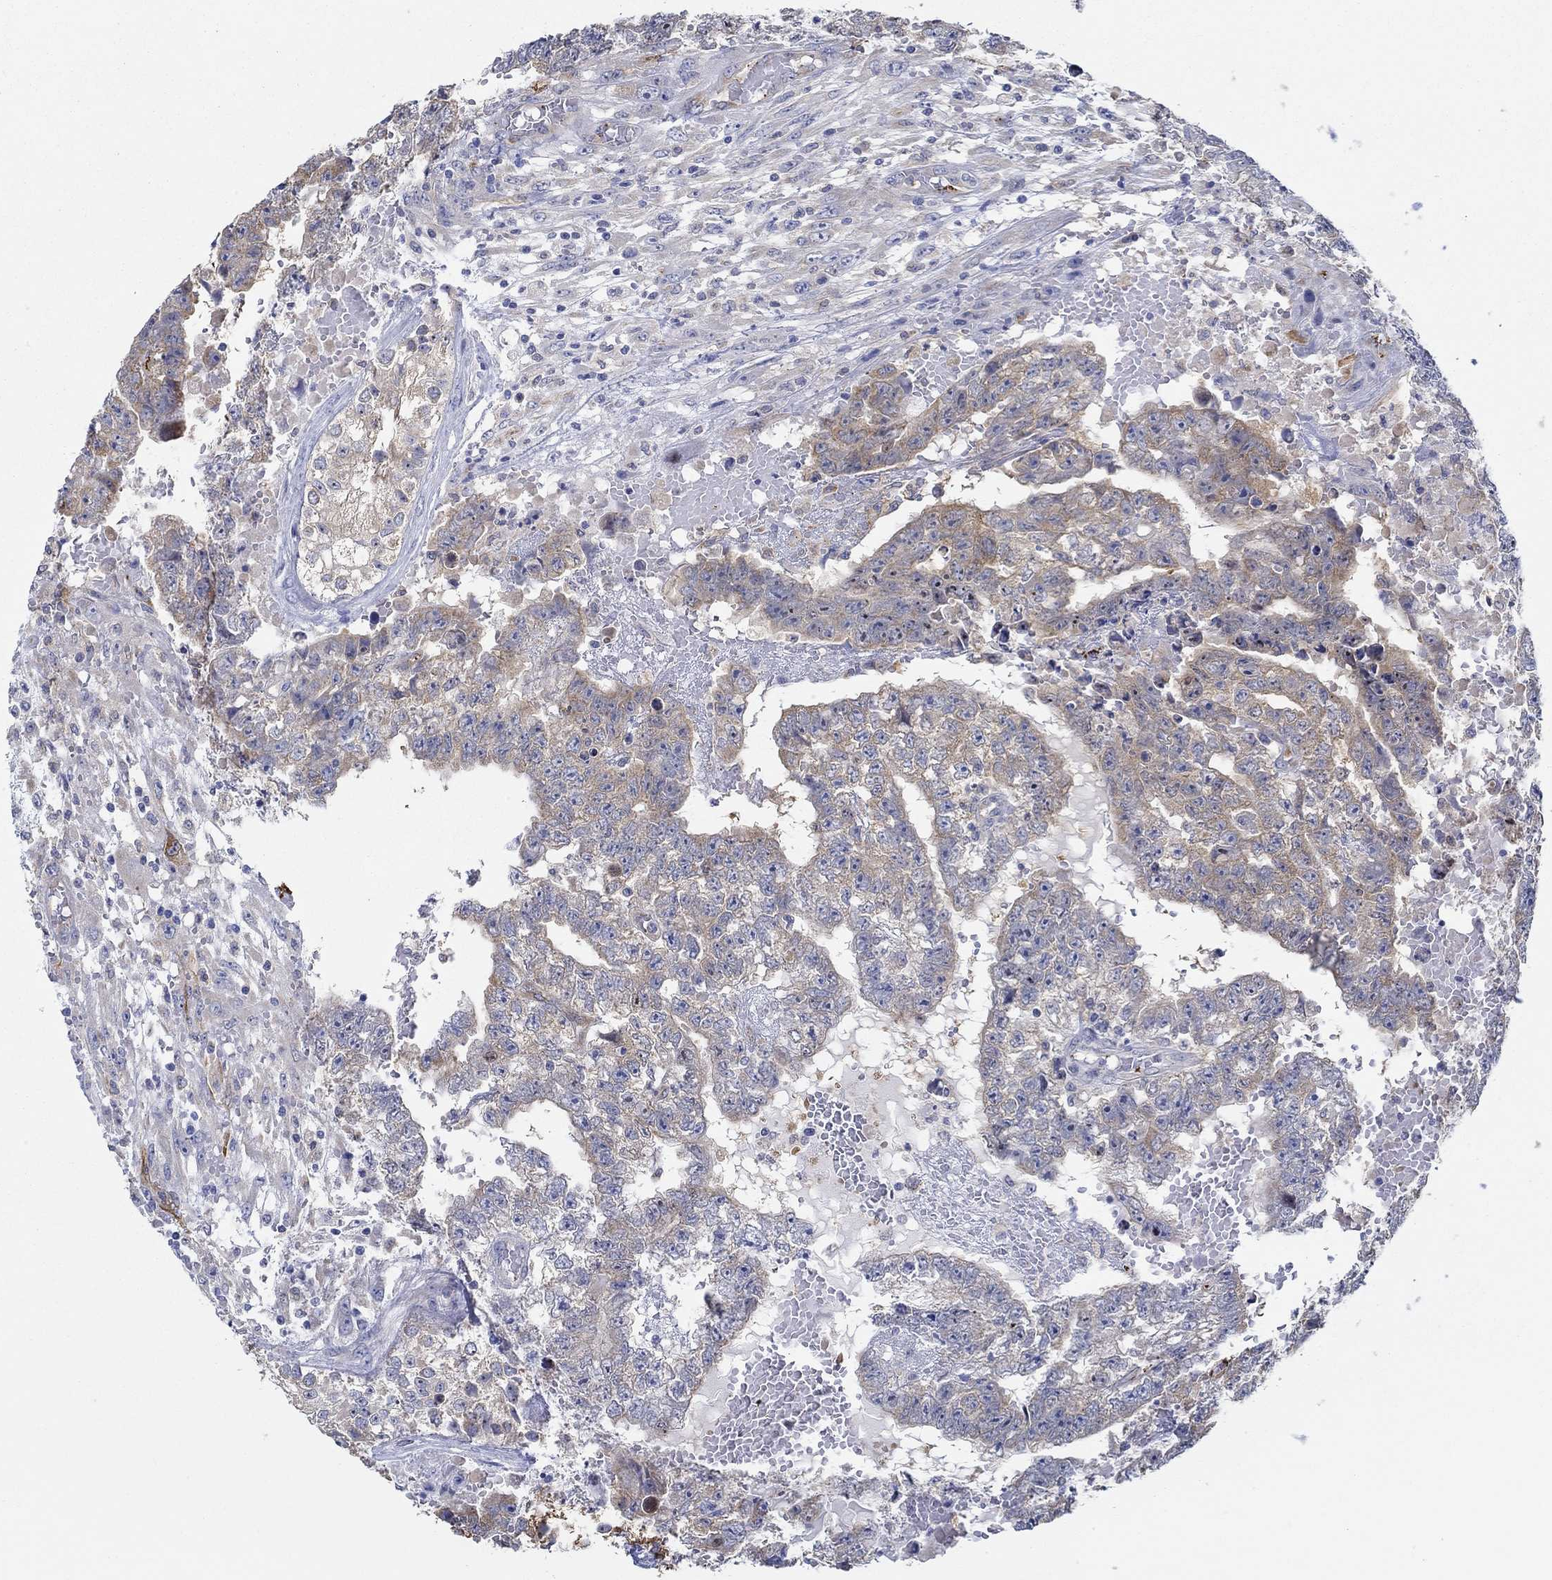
{"staining": {"intensity": "moderate", "quantity": "<25%", "location": "cytoplasmic/membranous"}, "tissue": "testis cancer", "cell_type": "Tumor cells", "image_type": "cancer", "snomed": [{"axis": "morphology", "description": "Carcinoma, Embryonal, NOS"}, {"axis": "topography", "description": "Testis"}], "caption": "A histopathology image showing moderate cytoplasmic/membranous staining in about <25% of tumor cells in embryonal carcinoma (testis), as visualized by brown immunohistochemical staining.", "gene": "SLC27A3", "patient": {"sex": "male", "age": 25}}